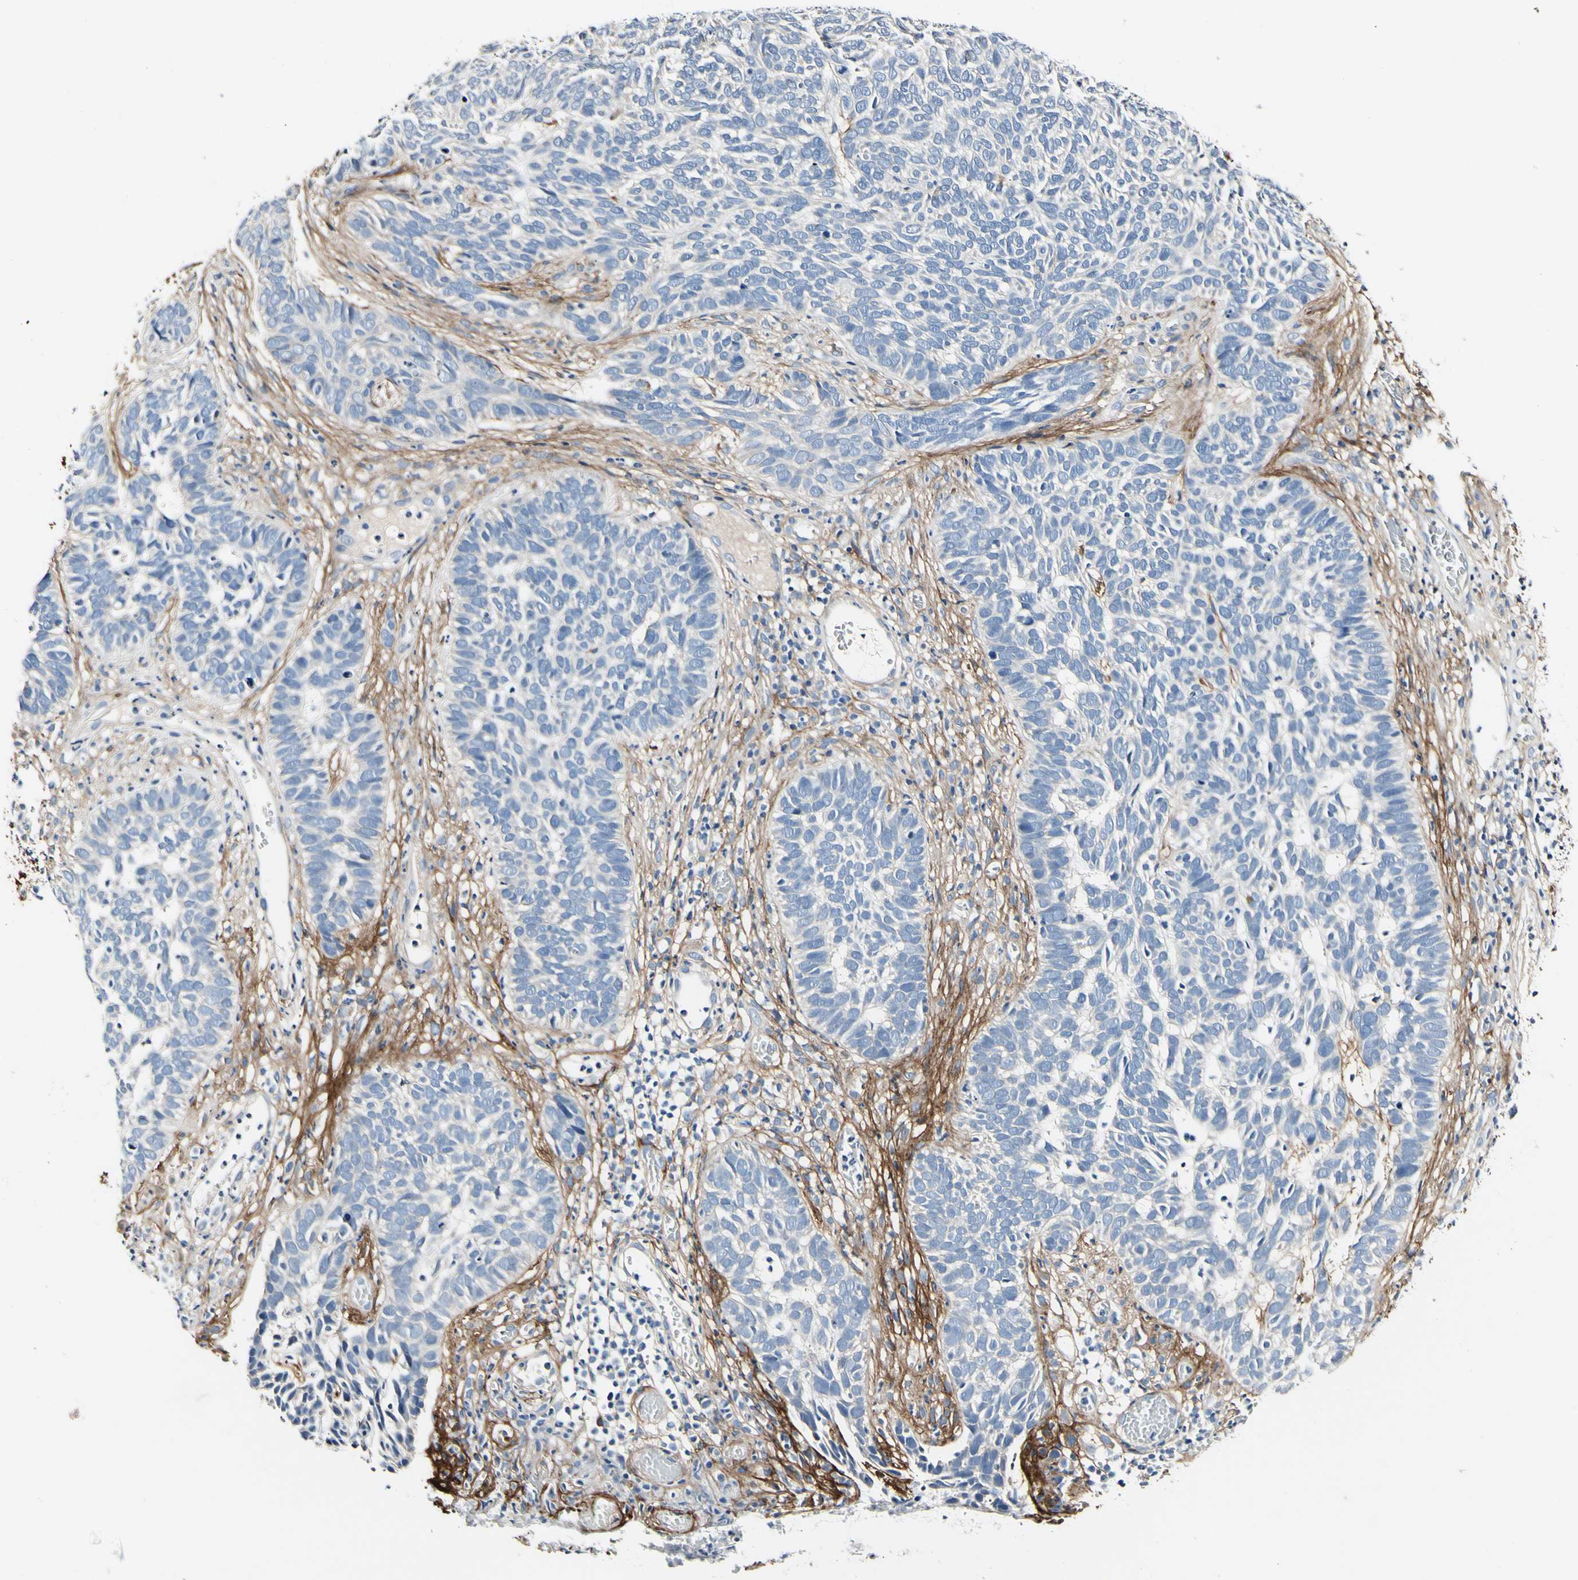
{"staining": {"intensity": "negative", "quantity": "none", "location": "none"}, "tissue": "skin cancer", "cell_type": "Tumor cells", "image_type": "cancer", "snomed": [{"axis": "morphology", "description": "Basal cell carcinoma"}, {"axis": "topography", "description": "Skin"}], "caption": "Tumor cells show no significant protein positivity in skin cancer.", "gene": "COL6A3", "patient": {"sex": "male", "age": 87}}